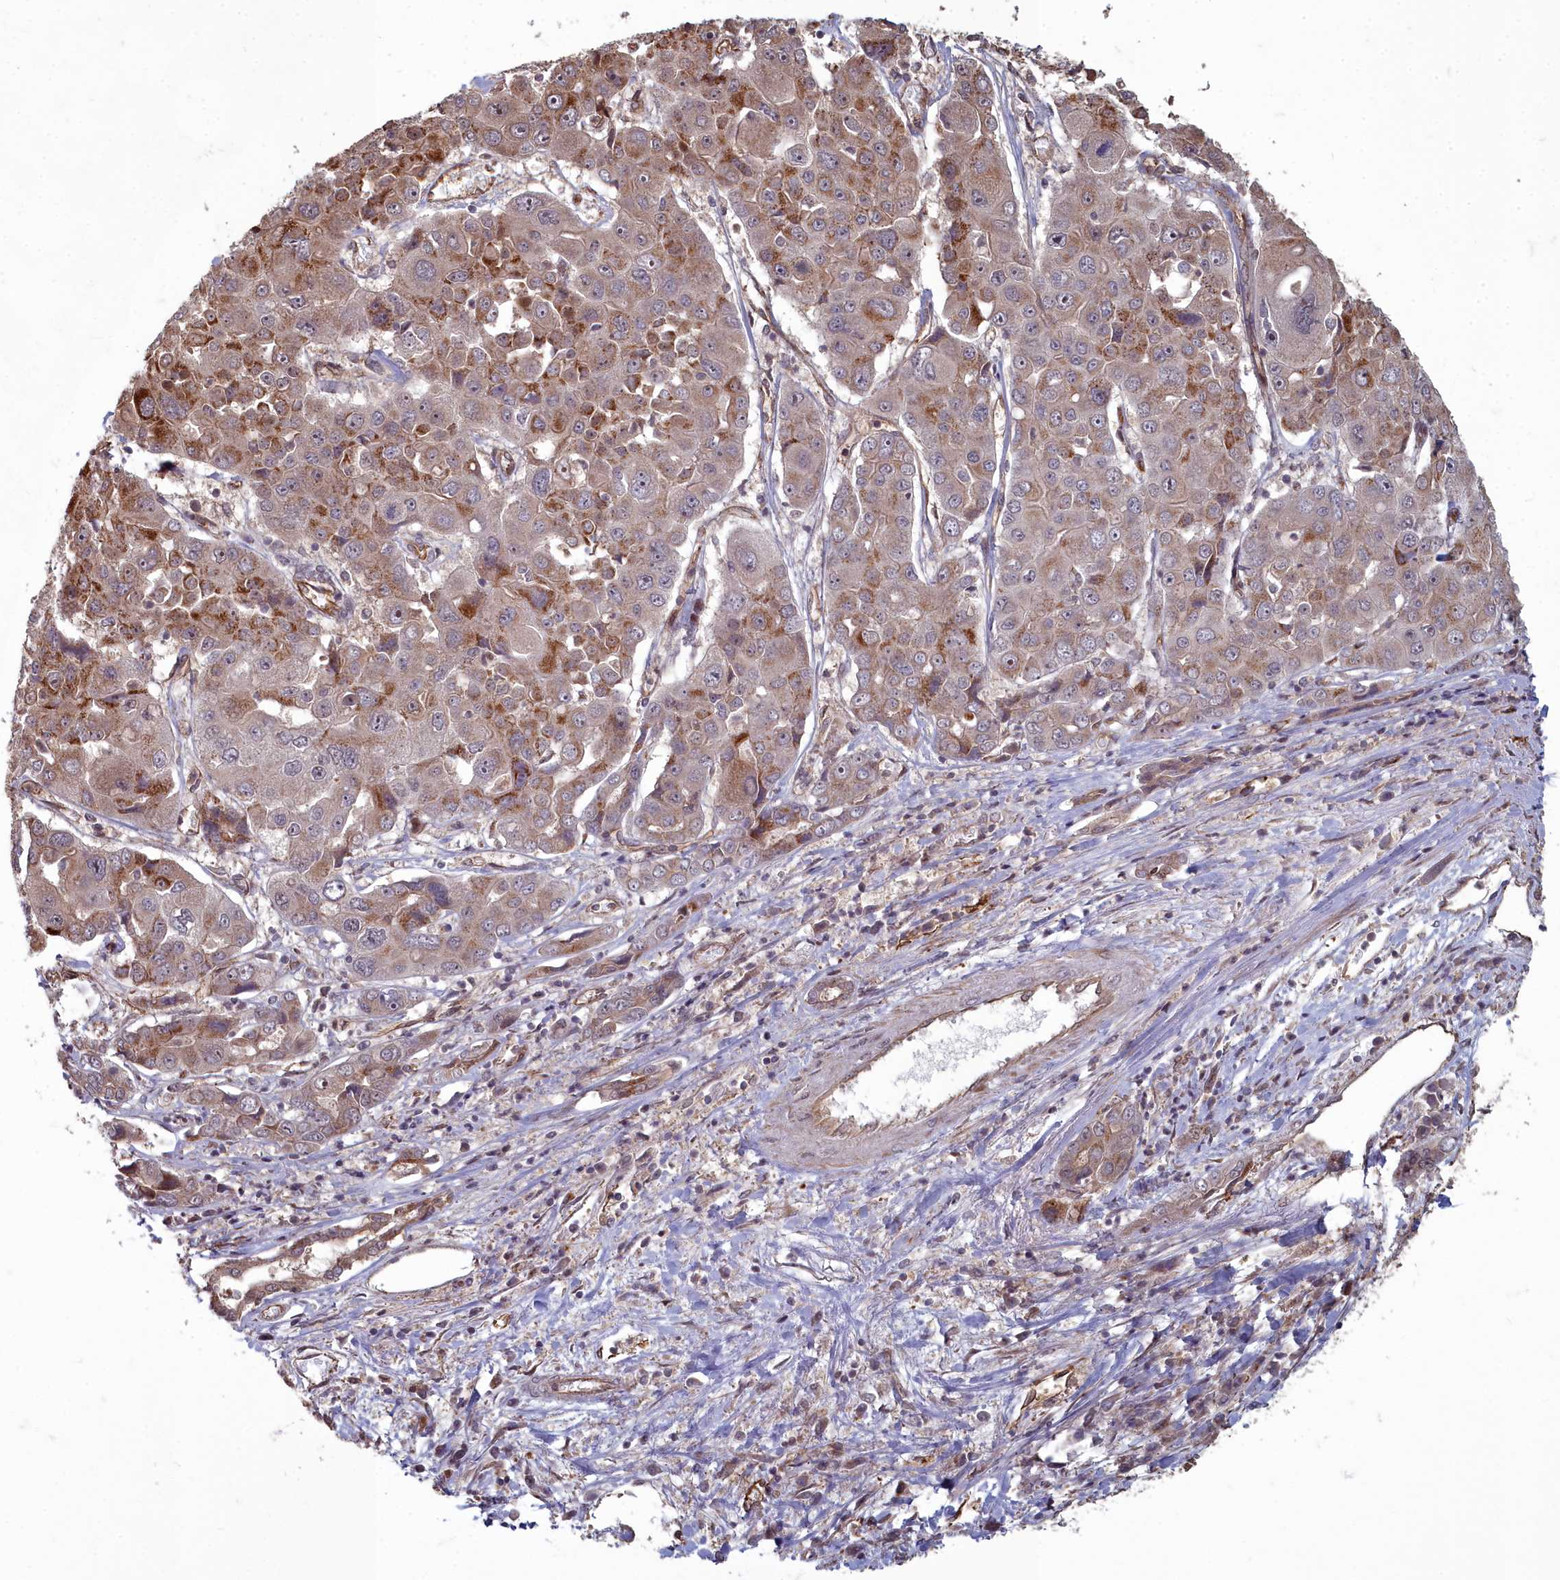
{"staining": {"intensity": "moderate", "quantity": "25%-75%", "location": "cytoplasmic/membranous"}, "tissue": "liver cancer", "cell_type": "Tumor cells", "image_type": "cancer", "snomed": [{"axis": "morphology", "description": "Cholangiocarcinoma"}, {"axis": "topography", "description": "Liver"}], "caption": "Liver cancer (cholangiocarcinoma) stained with a brown dye exhibits moderate cytoplasmic/membranous positive expression in approximately 25%-75% of tumor cells.", "gene": "TSPYL4", "patient": {"sex": "male", "age": 67}}